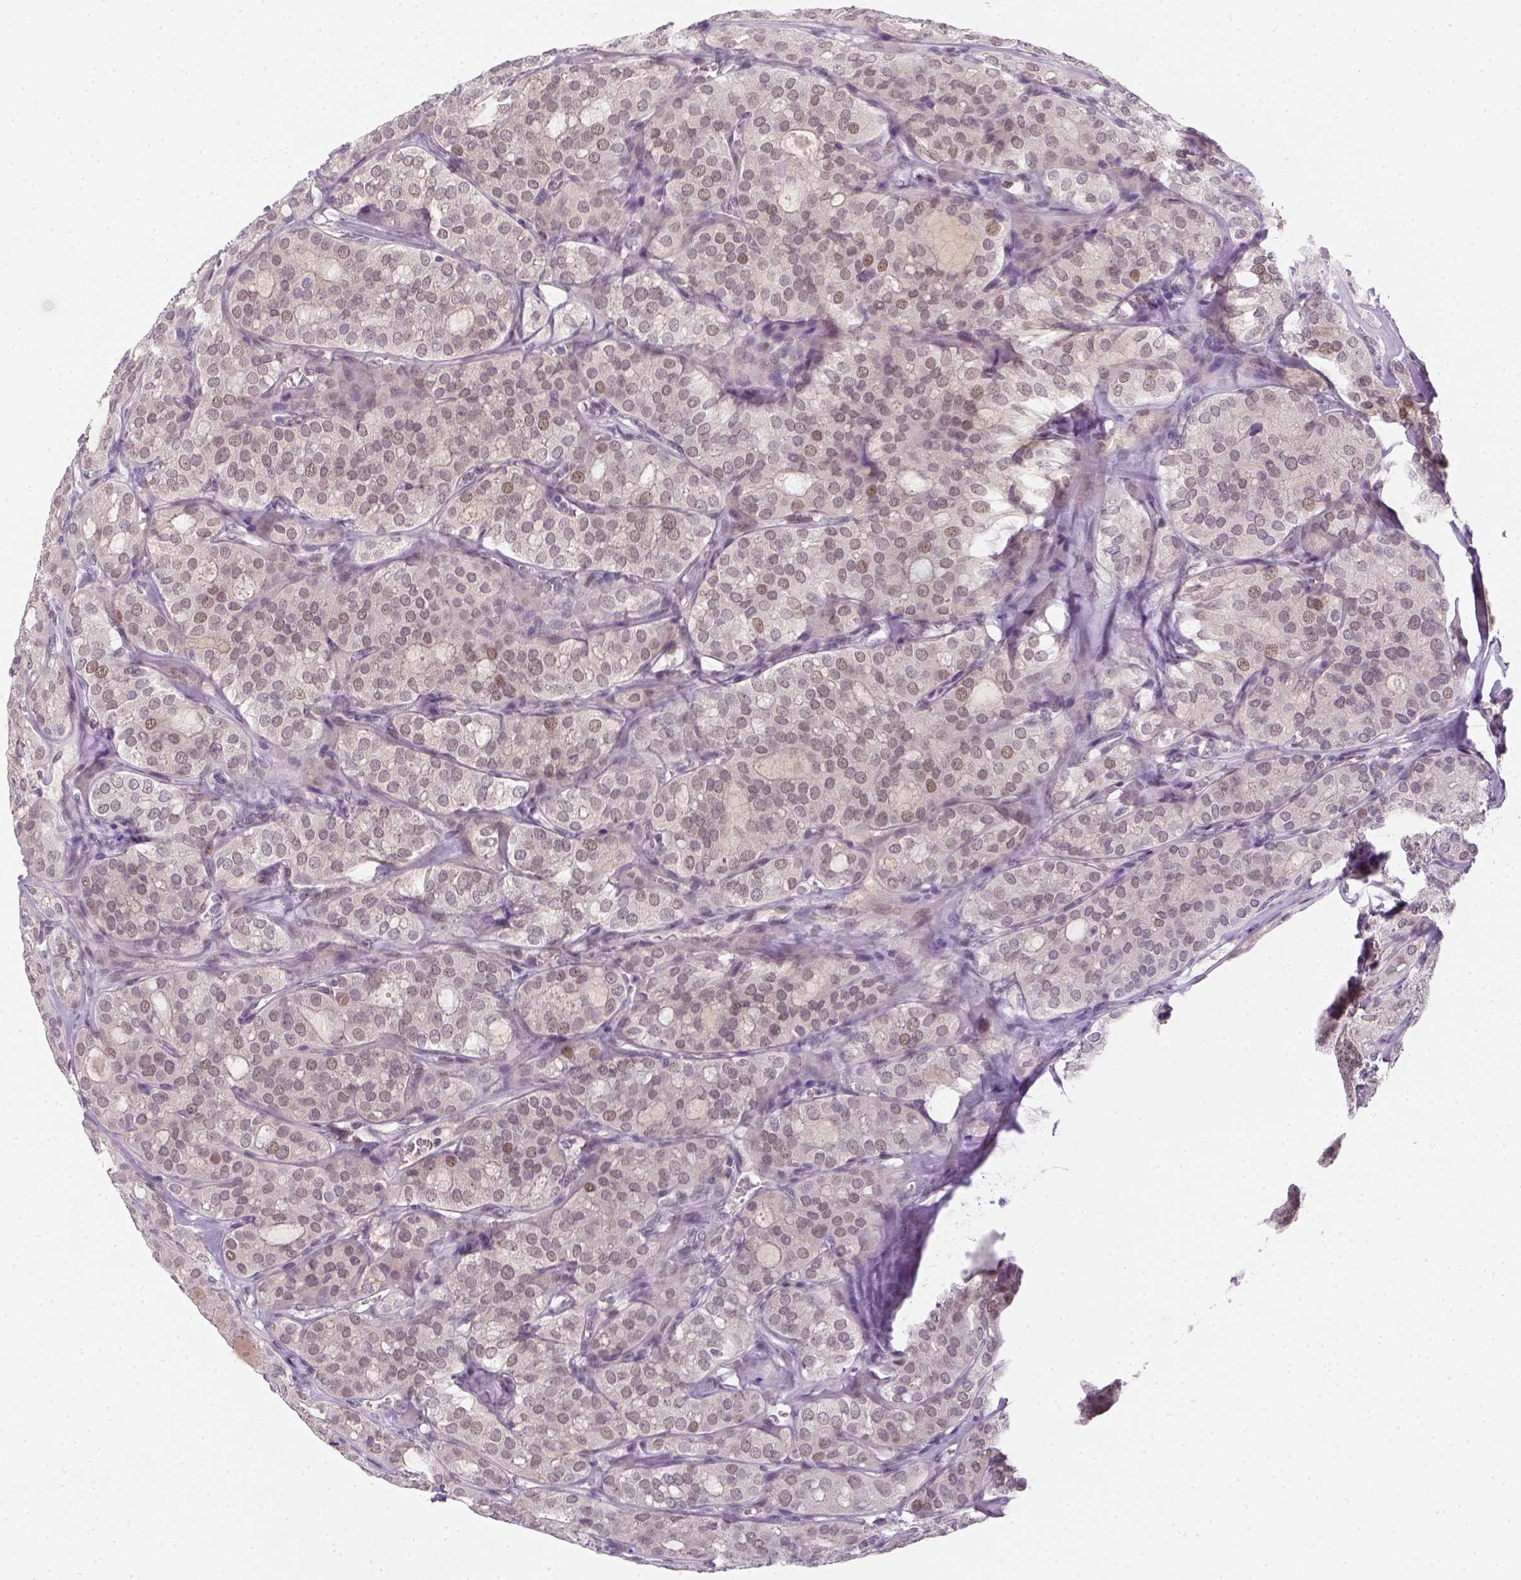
{"staining": {"intensity": "weak", "quantity": "<25%", "location": "nuclear"}, "tissue": "thyroid cancer", "cell_type": "Tumor cells", "image_type": "cancer", "snomed": [{"axis": "morphology", "description": "Follicular adenoma carcinoma, NOS"}, {"axis": "topography", "description": "Thyroid gland"}], "caption": "Tumor cells show no significant staining in thyroid cancer.", "gene": "MAGEB3", "patient": {"sex": "male", "age": 75}}